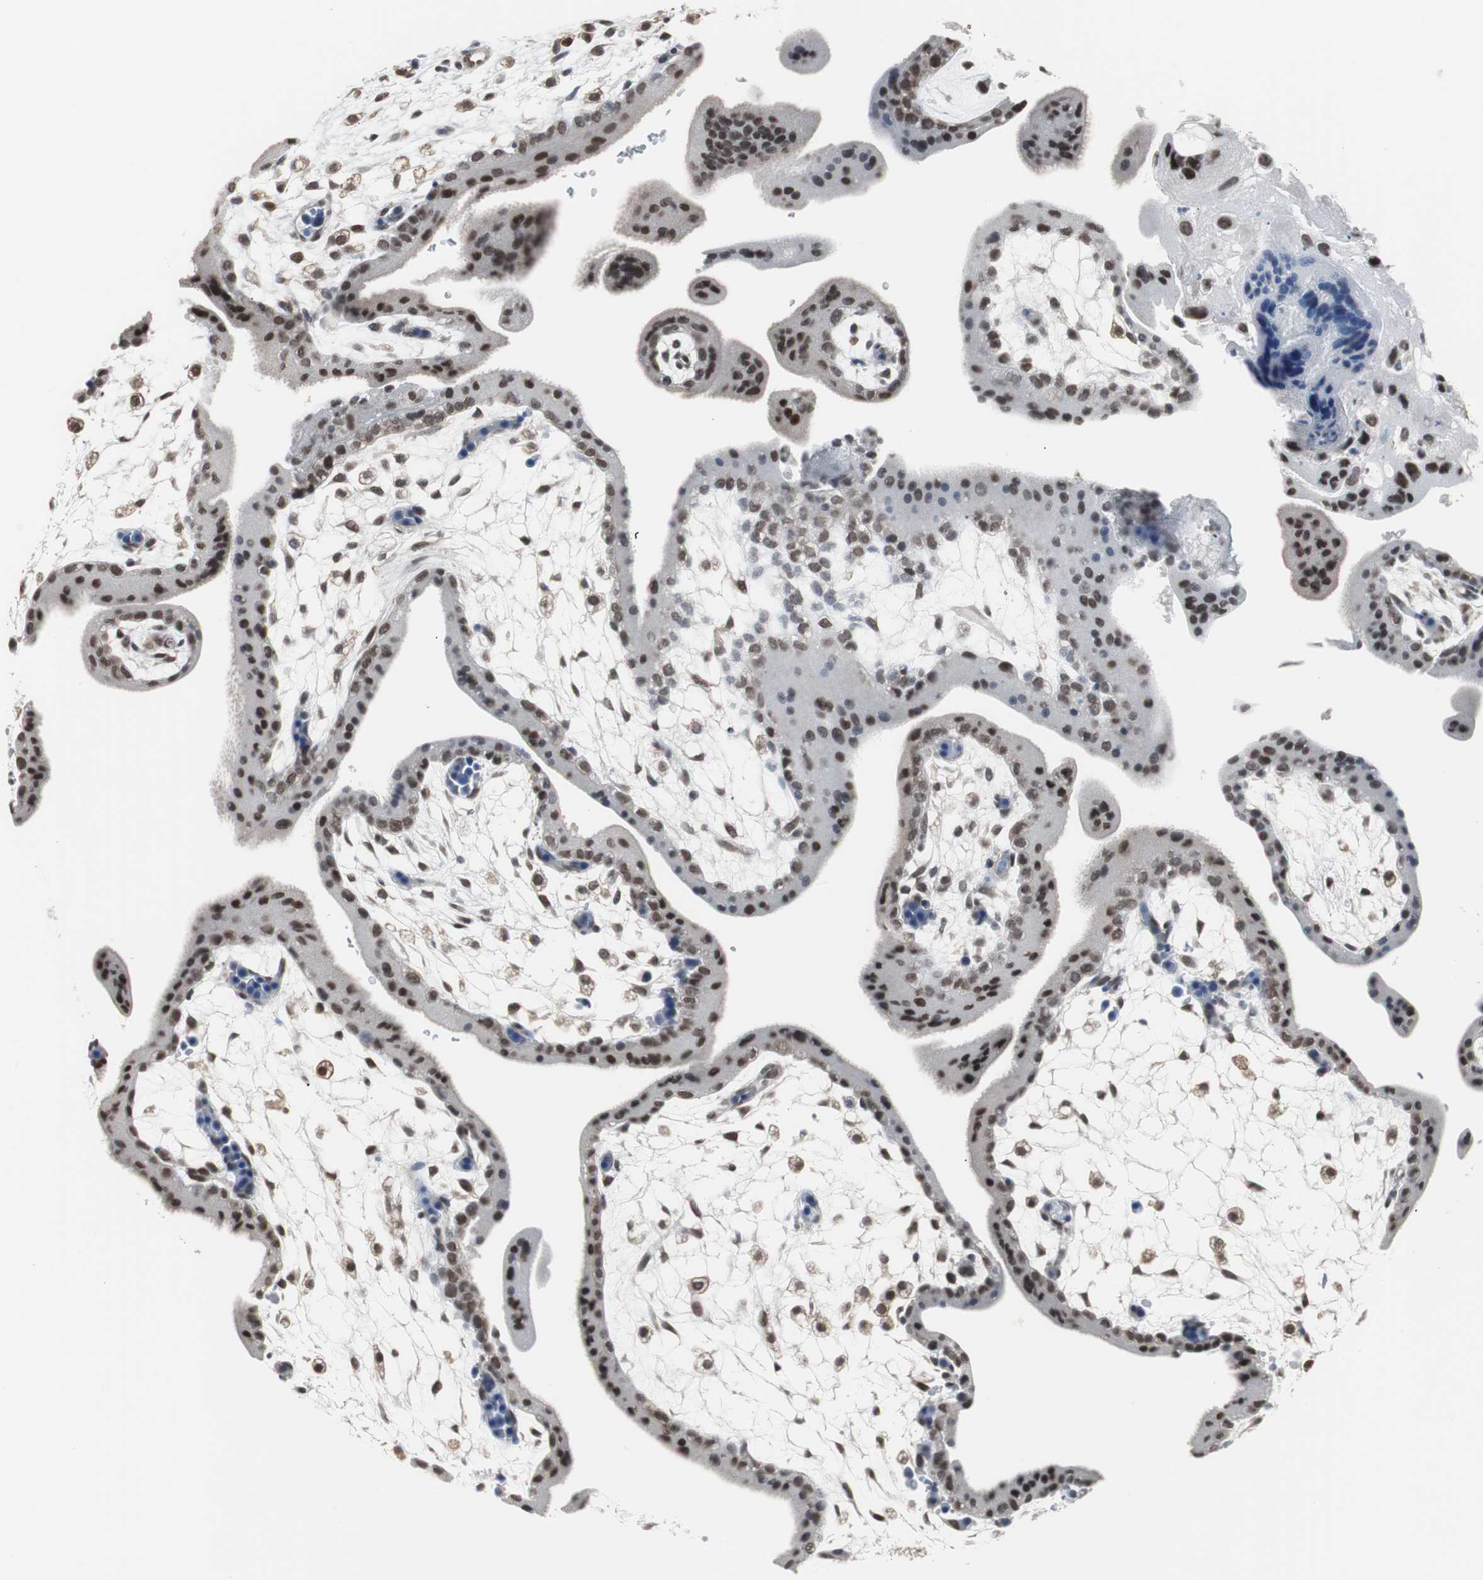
{"staining": {"intensity": "strong", "quantity": ">75%", "location": "nuclear"}, "tissue": "placenta", "cell_type": "Trophoblastic cells", "image_type": "normal", "snomed": [{"axis": "morphology", "description": "Normal tissue, NOS"}, {"axis": "topography", "description": "Placenta"}], "caption": "An immunohistochemistry image of benign tissue is shown. Protein staining in brown highlights strong nuclear positivity in placenta within trophoblastic cells.", "gene": "TAF7", "patient": {"sex": "female", "age": 35}}